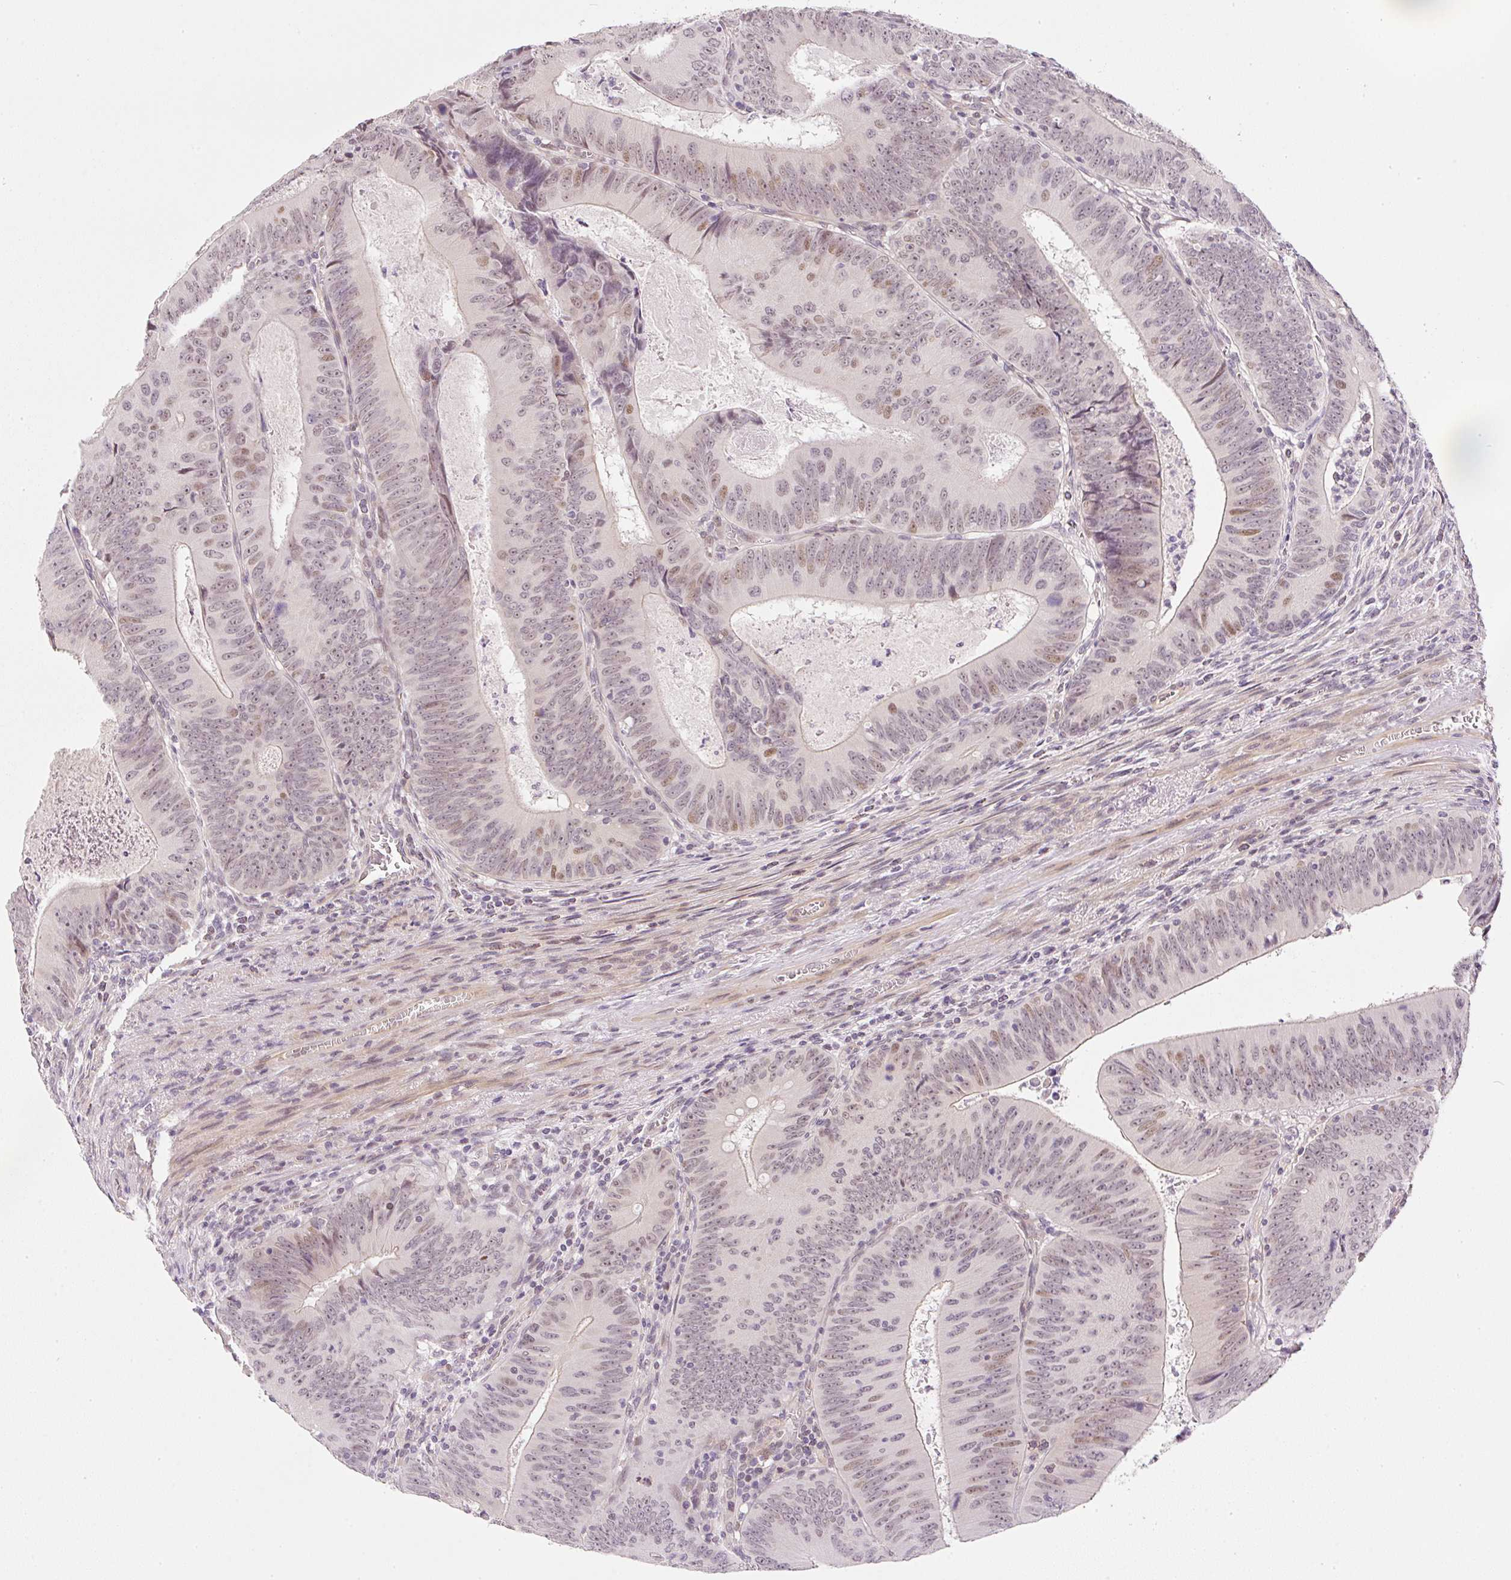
{"staining": {"intensity": "moderate", "quantity": "25%-75%", "location": "nuclear"}, "tissue": "colorectal cancer", "cell_type": "Tumor cells", "image_type": "cancer", "snomed": [{"axis": "morphology", "description": "Adenocarcinoma, NOS"}, {"axis": "topography", "description": "Rectum"}], "caption": "This micrograph demonstrates immunohistochemistry staining of human colorectal cancer, with medium moderate nuclear positivity in about 25%-75% of tumor cells.", "gene": "DPPA4", "patient": {"sex": "female", "age": 72}}